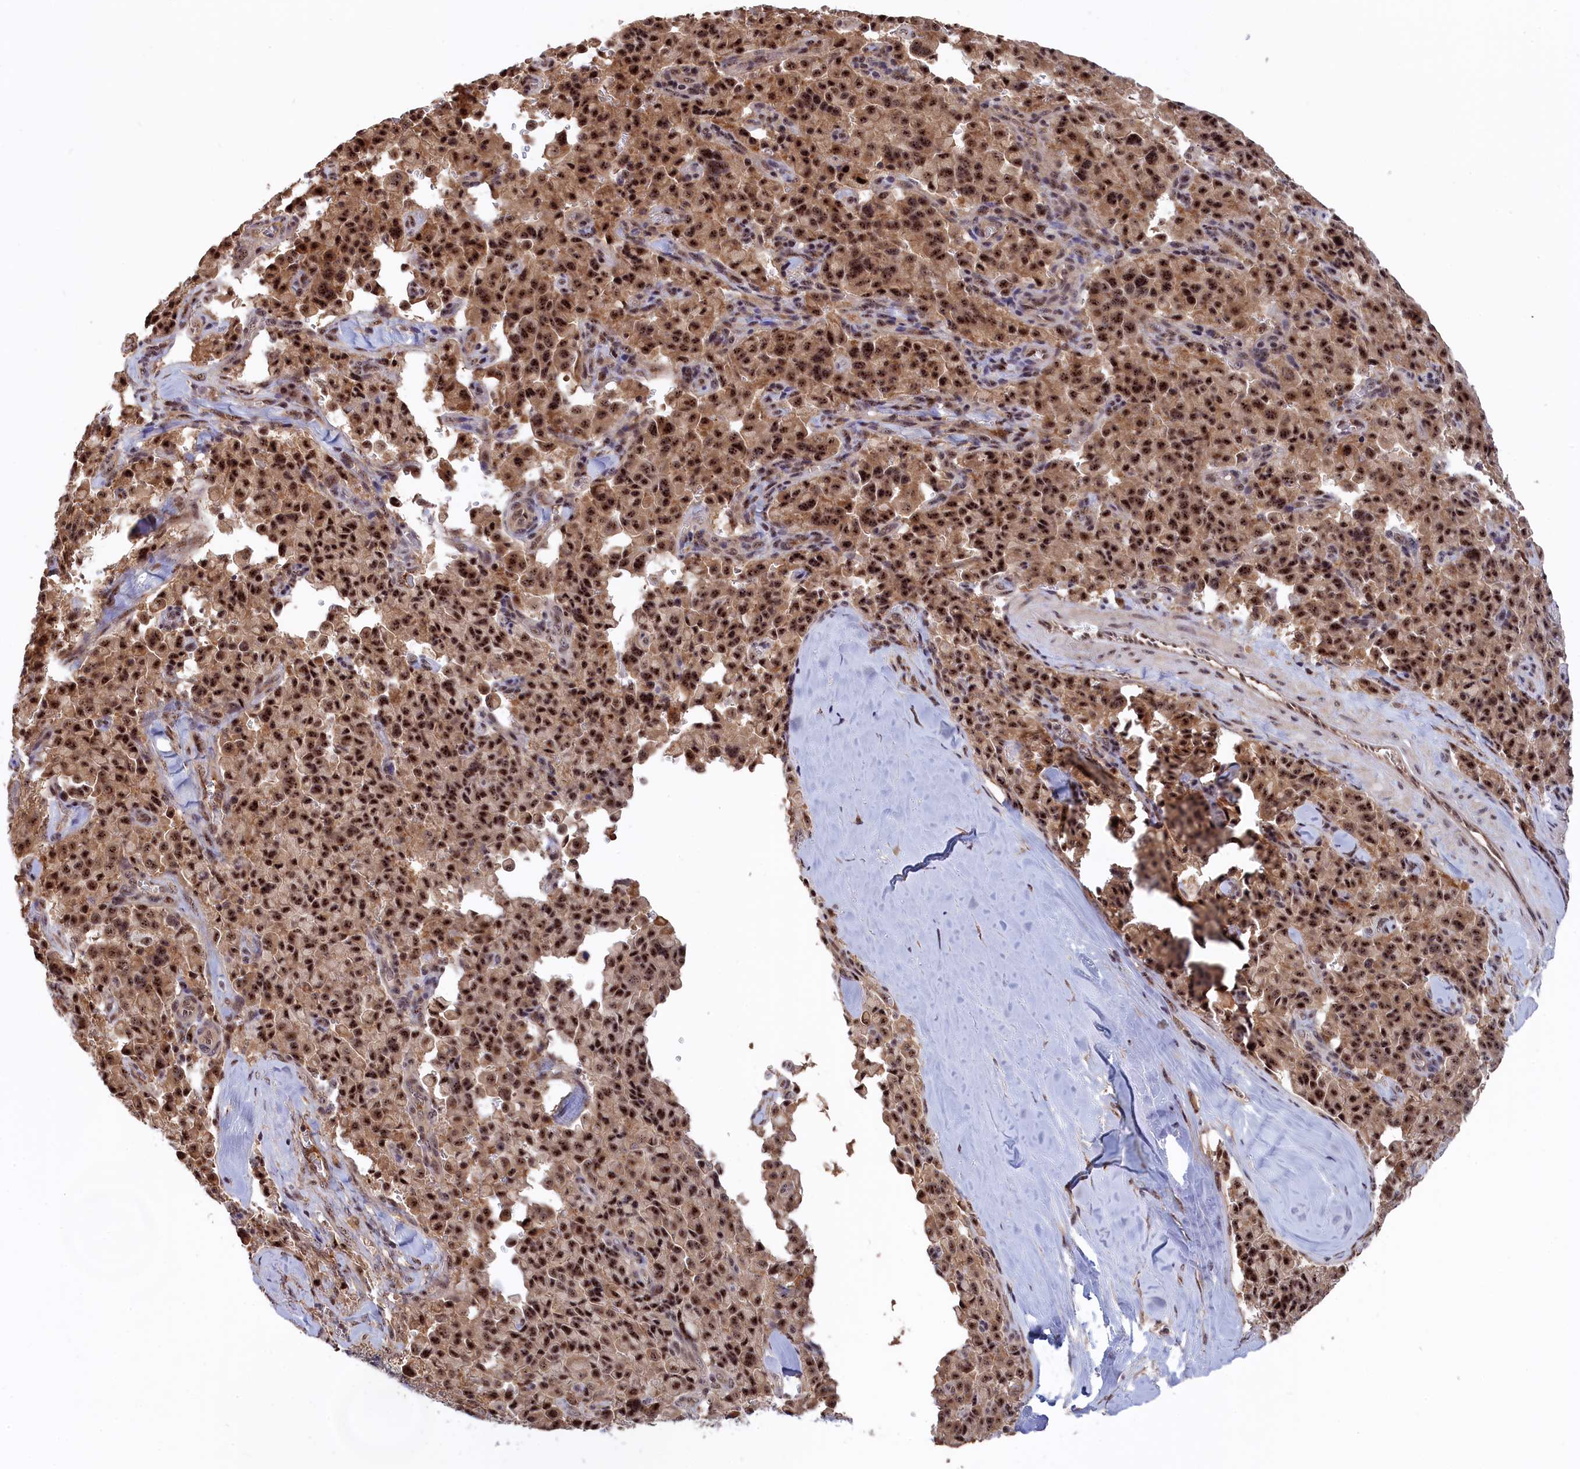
{"staining": {"intensity": "moderate", "quantity": ">75%", "location": "cytoplasmic/membranous,nuclear"}, "tissue": "pancreatic cancer", "cell_type": "Tumor cells", "image_type": "cancer", "snomed": [{"axis": "morphology", "description": "Adenocarcinoma, NOS"}, {"axis": "topography", "description": "Pancreas"}], "caption": "Pancreatic cancer was stained to show a protein in brown. There is medium levels of moderate cytoplasmic/membranous and nuclear expression in approximately >75% of tumor cells.", "gene": "TAB1", "patient": {"sex": "male", "age": 65}}